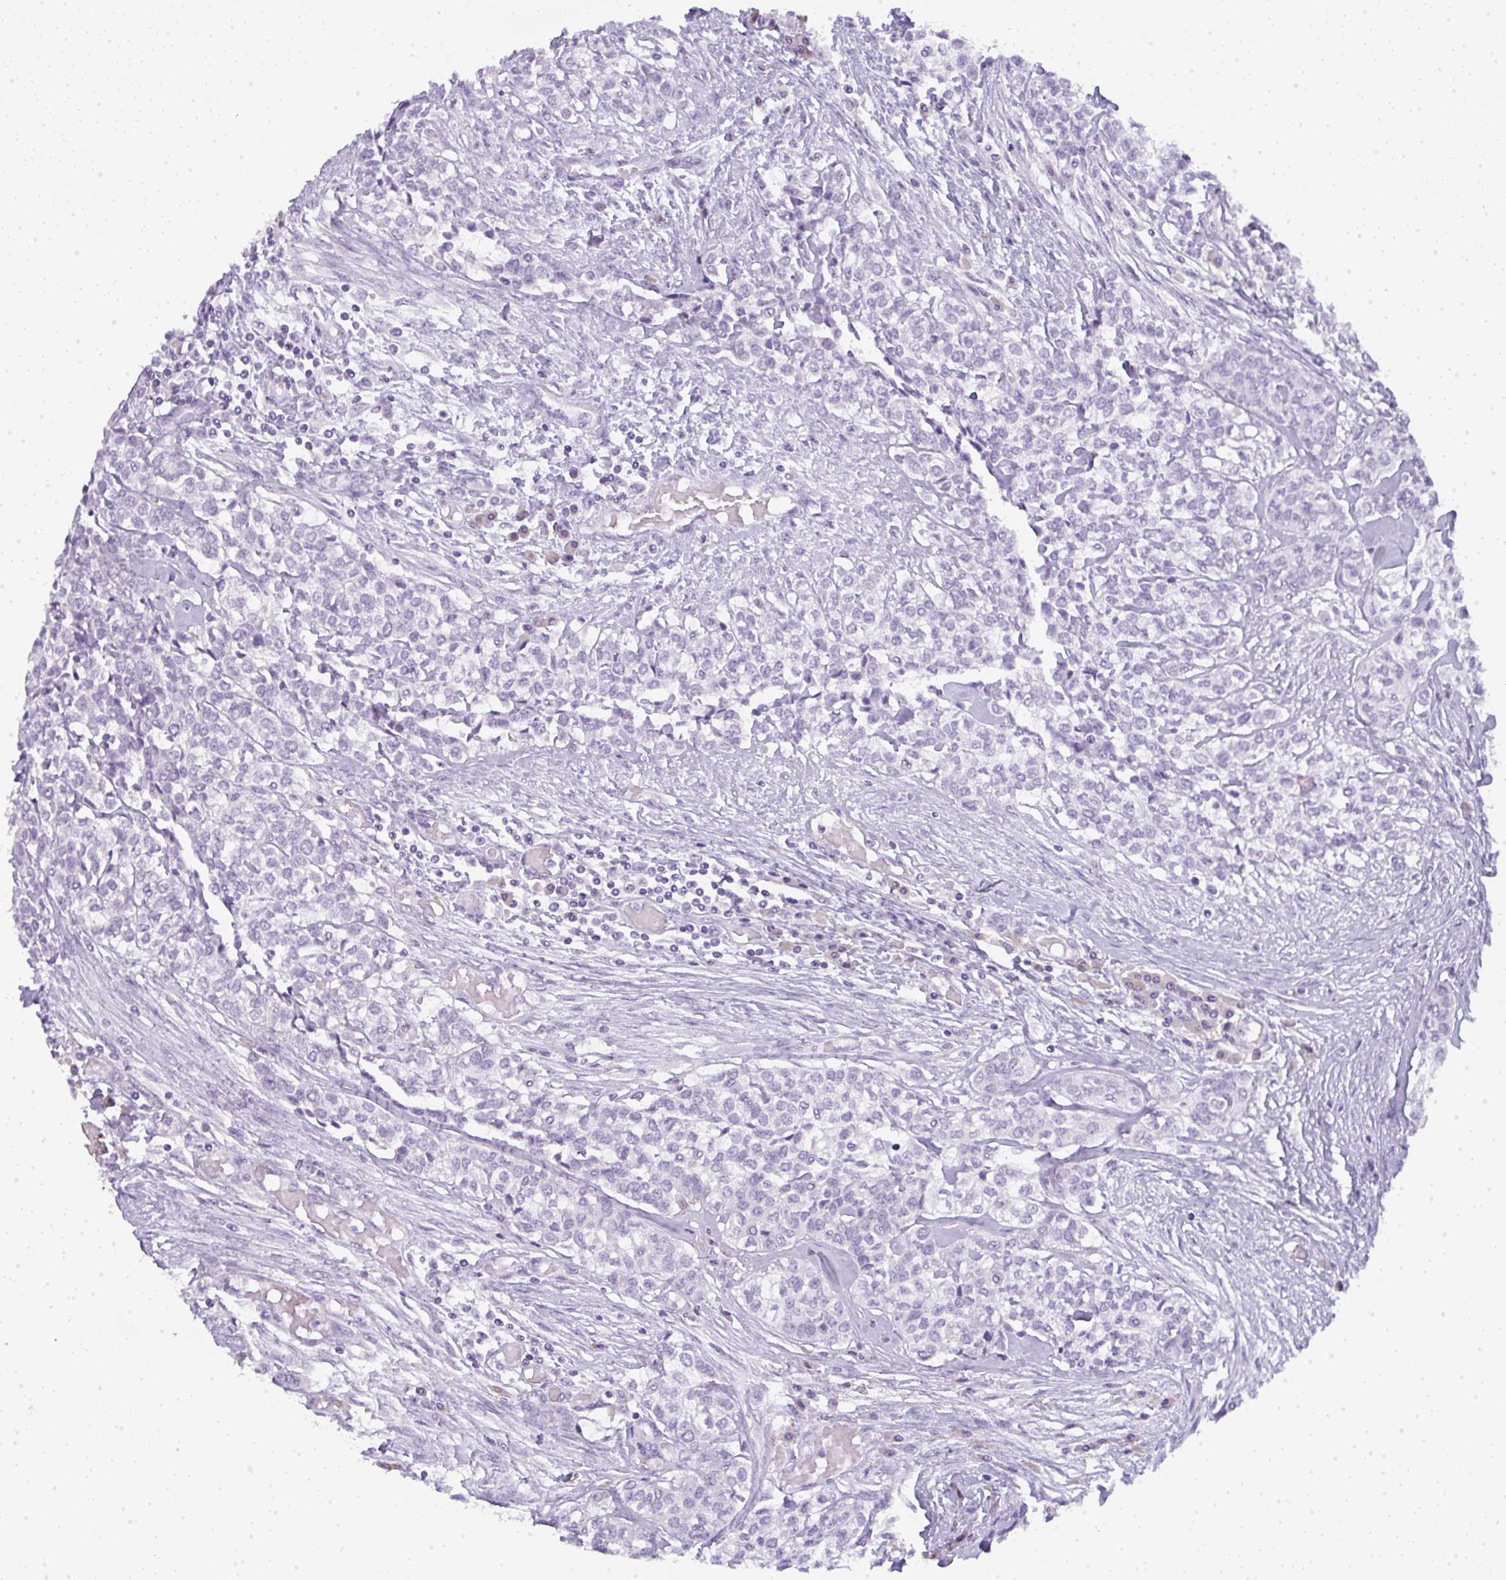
{"staining": {"intensity": "negative", "quantity": "none", "location": "none"}, "tissue": "head and neck cancer", "cell_type": "Tumor cells", "image_type": "cancer", "snomed": [{"axis": "morphology", "description": "Adenocarcinoma, NOS"}, {"axis": "topography", "description": "Head-Neck"}], "caption": "This is an immunohistochemistry micrograph of human head and neck cancer (adenocarcinoma). There is no positivity in tumor cells.", "gene": "LPAR4", "patient": {"sex": "male", "age": 81}}